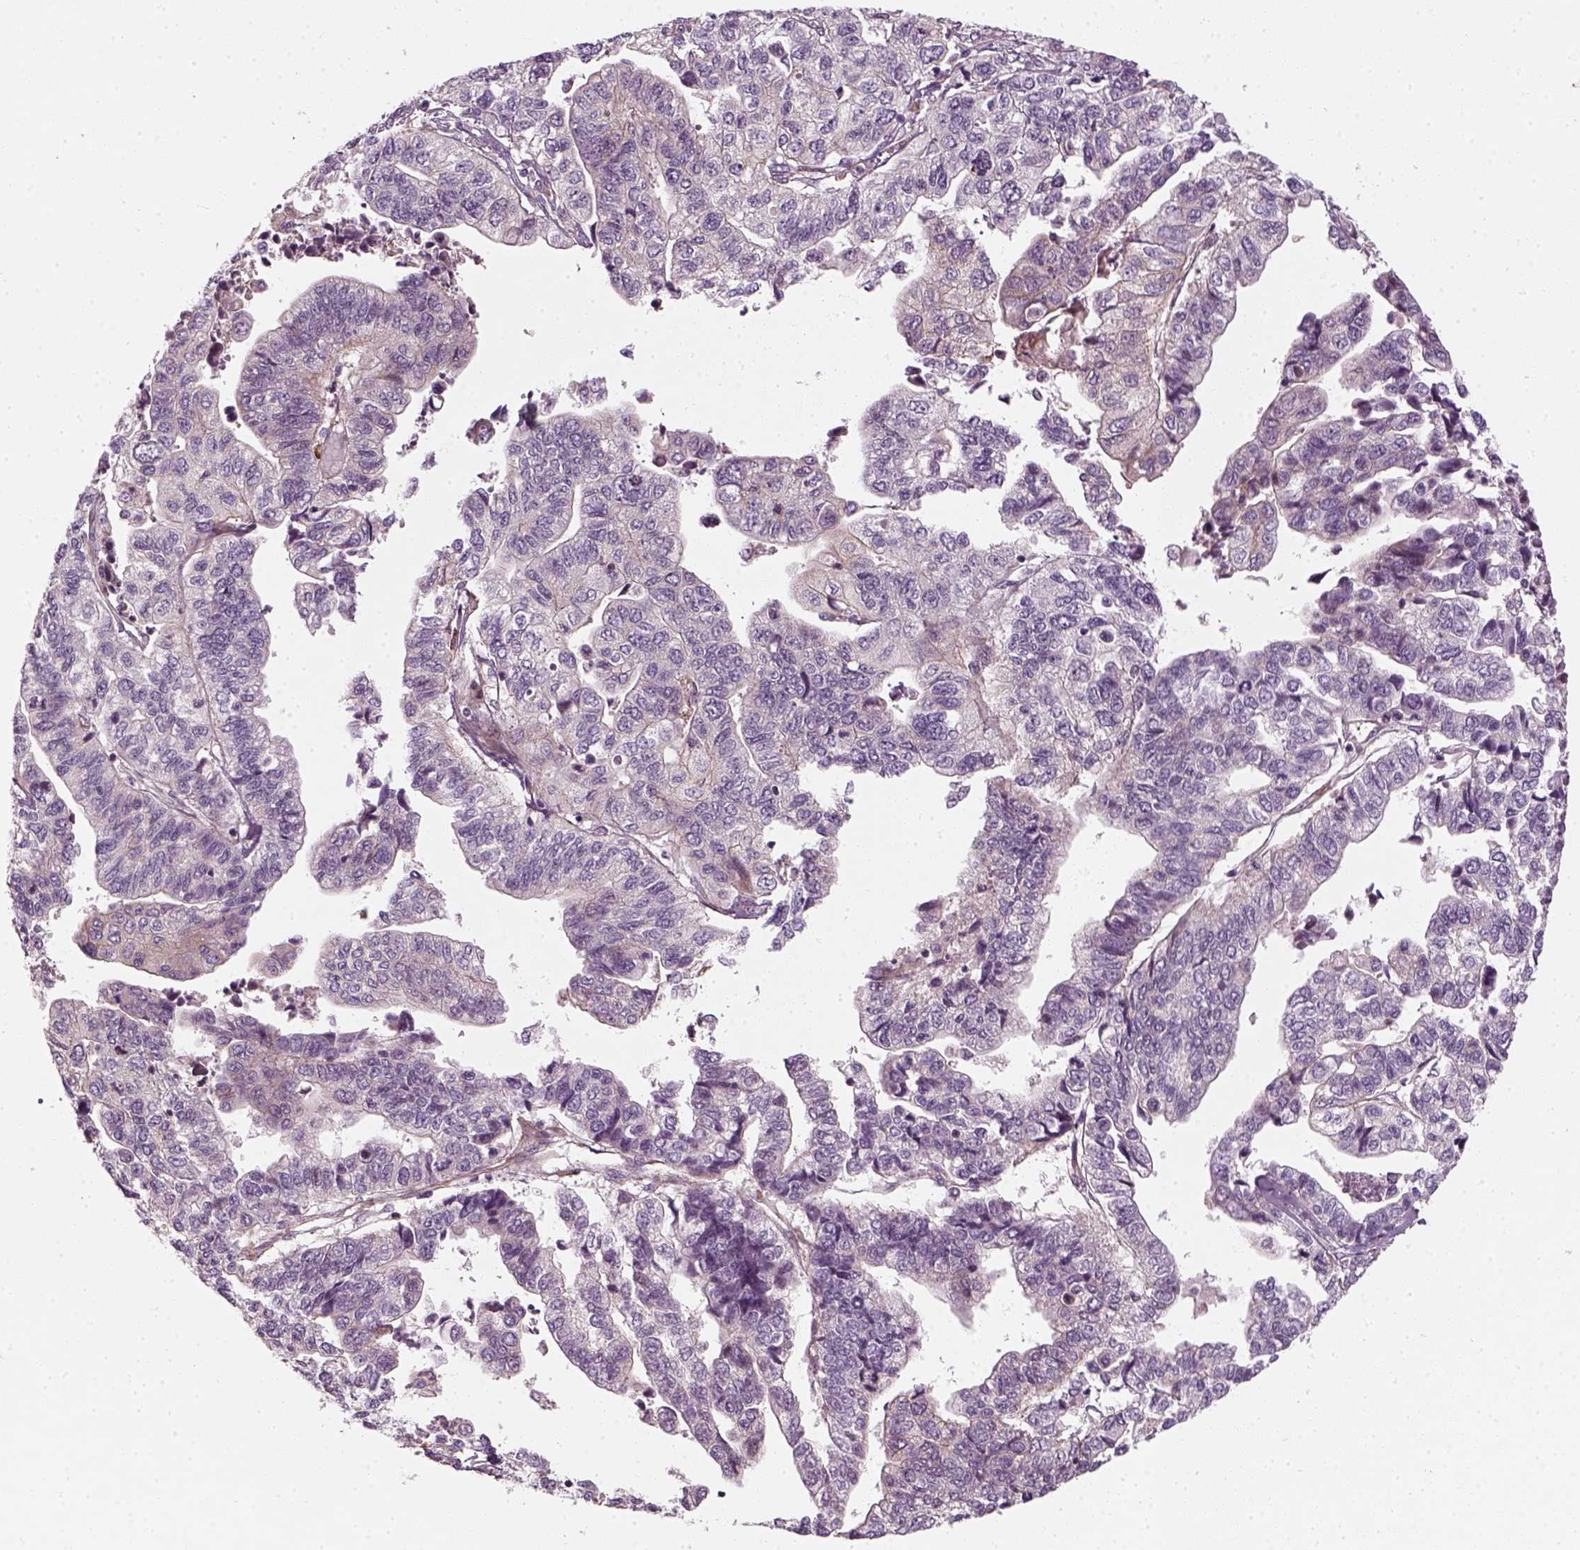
{"staining": {"intensity": "negative", "quantity": "none", "location": "none"}, "tissue": "stomach cancer", "cell_type": "Tumor cells", "image_type": "cancer", "snomed": [{"axis": "morphology", "description": "Adenocarcinoma, NOS"}, {"axis": "topography", "description": "Stomach, upper"}], "caption": "Immunohistochemistry (IHC) of human stomach cancer (adenocarcinoma) exhibits no positivity in tumor cells. The staining is performed using DAB (3,3'-diaminobenzidine) brown chromogen with nuclei counter-stained in using hematoxylin.", "gene": "DNASE1L1", "patient": {"sex": "female", "age": 67}}